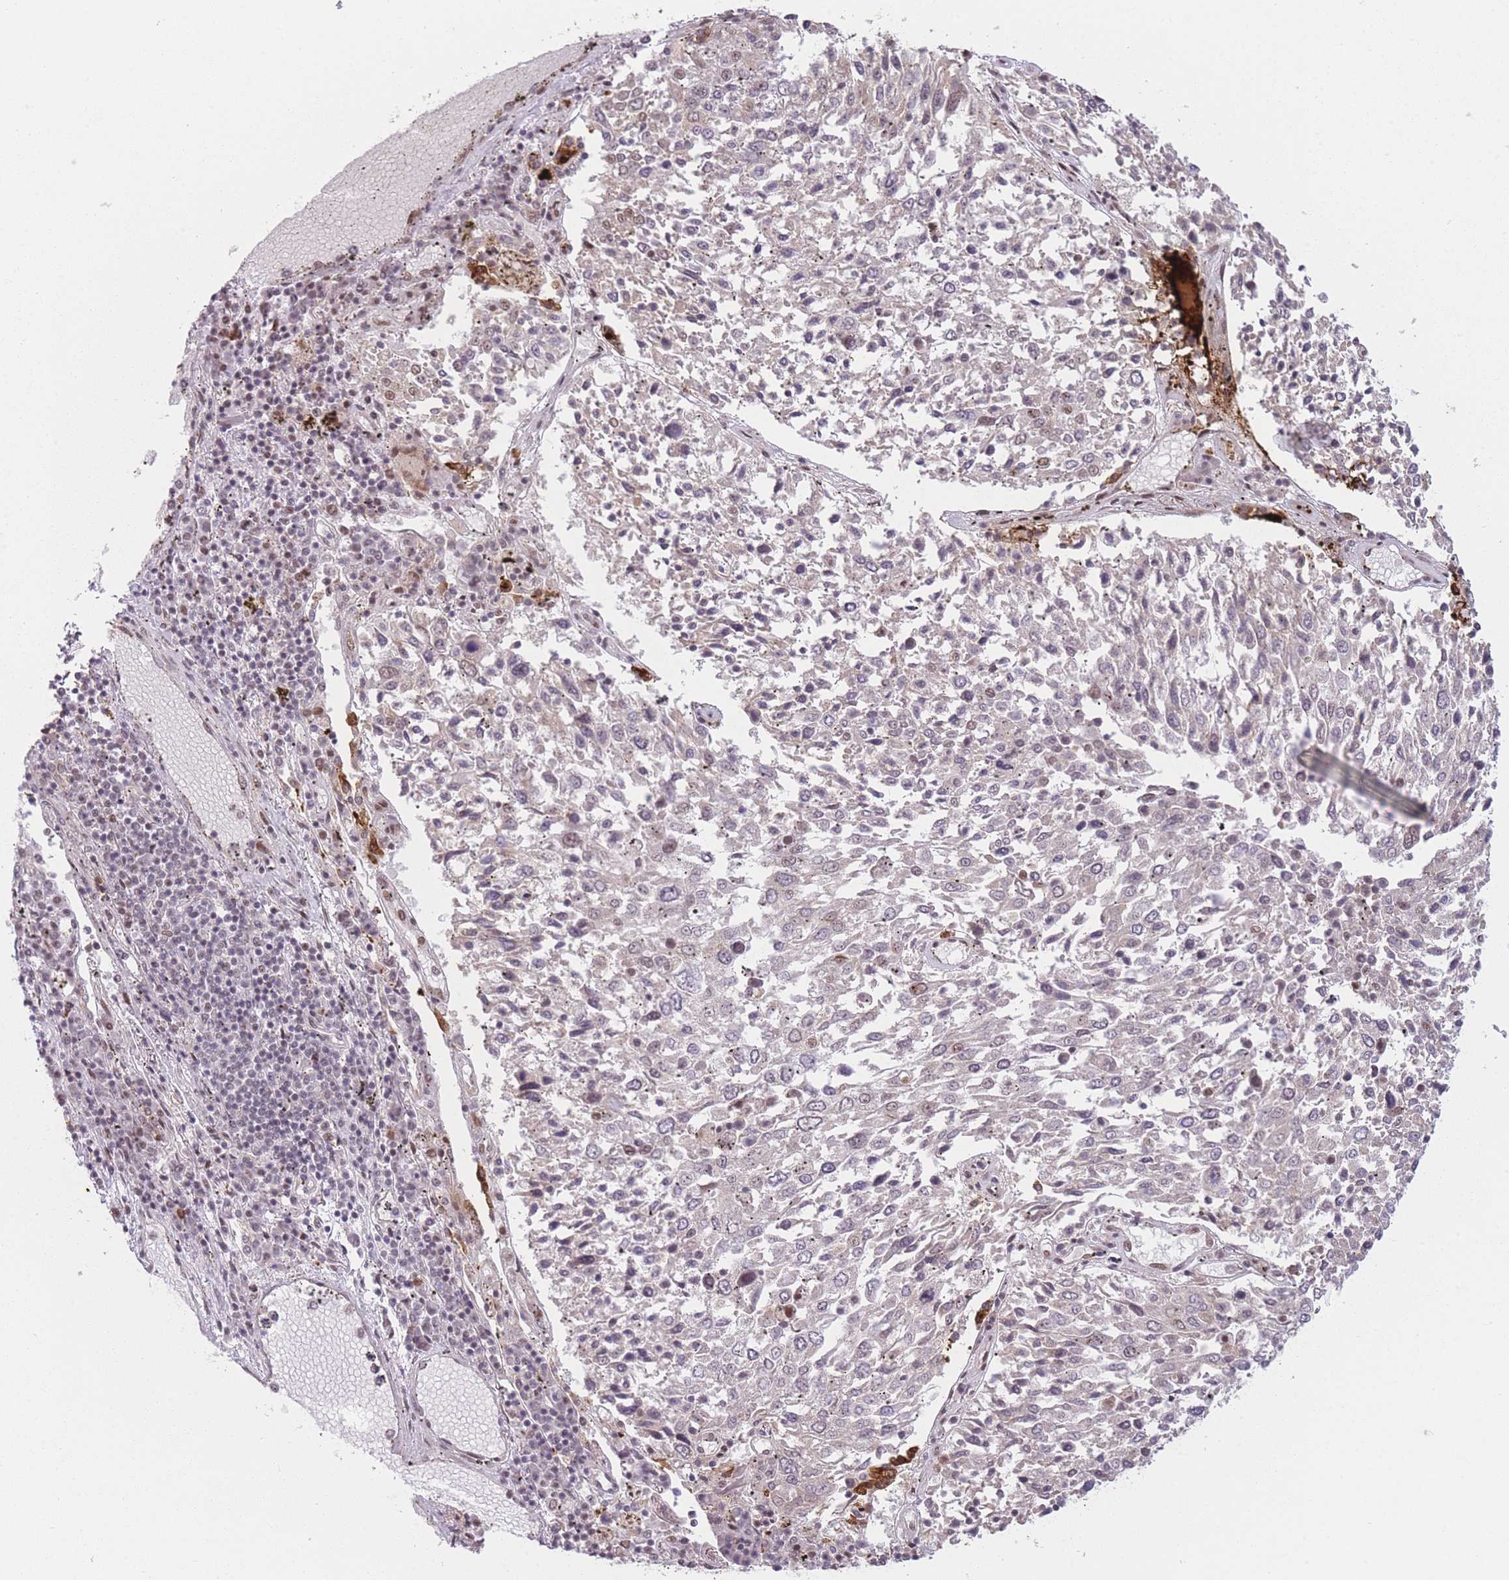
{"staining": {"intensity": "moderate", "quantity": "25%-75%", "location": "nuclear"}, "tissue": "lung cancer", "cell_type": "Tumor cells", "image_type": "cancer", "snomed": [{"axis": "morphology", "description": "Squamous cell carcinoma, NOS"}, {"axis": "topography", "description": "Lung"}], "caption": "Immunohistochemical staining of human lung cancer (squamous cell carcinoma) exhibits medium levels of moderate nuclear staining in approximately 25%-75% of tumor cells. (IHC, brightfield microscopy, high magnification).", "gene": "SUPT6H", "patient": {"sex": "male", "age": 65}}